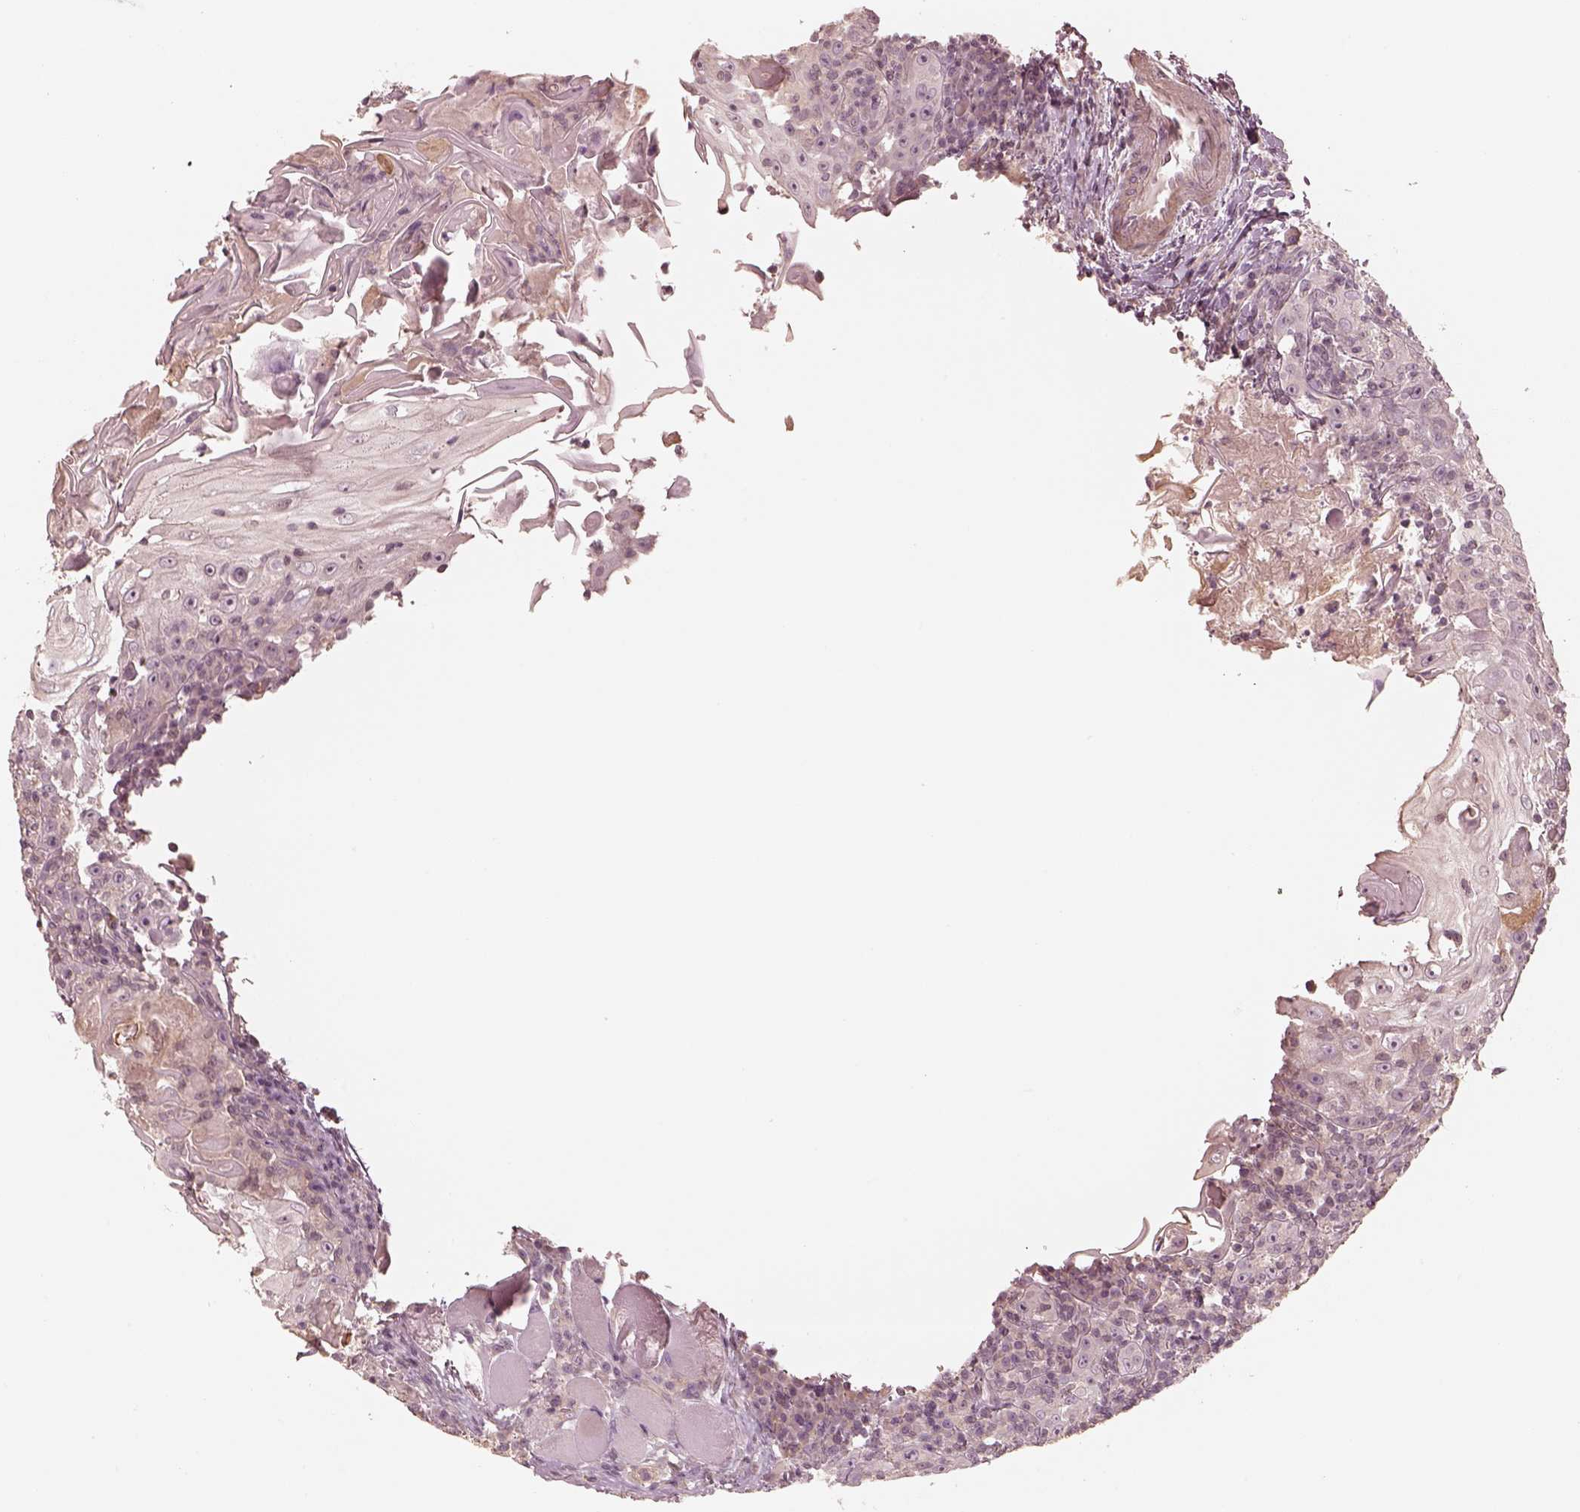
{"staining": {"intensity": "negative", "quantity": "none", "location": "none"}, "tissue": "head and neck cancer", "cell_type": "Tumor cells", "image_type": "cancer", "snomed": [{"axis": "morphology", "description": "Squamous cell carcinoma, NOS"}, {"axis": "topography", "description": "Head-Neck"}], "caption": "High power microscopy micrograph of an immunohistochemistry (IHC) image of squamous cell carcinoma (head and neck), revealing no significant staining in tumor cells.", "gene": "KIF5C", "patient": {"sex": "male", "age": 52}}